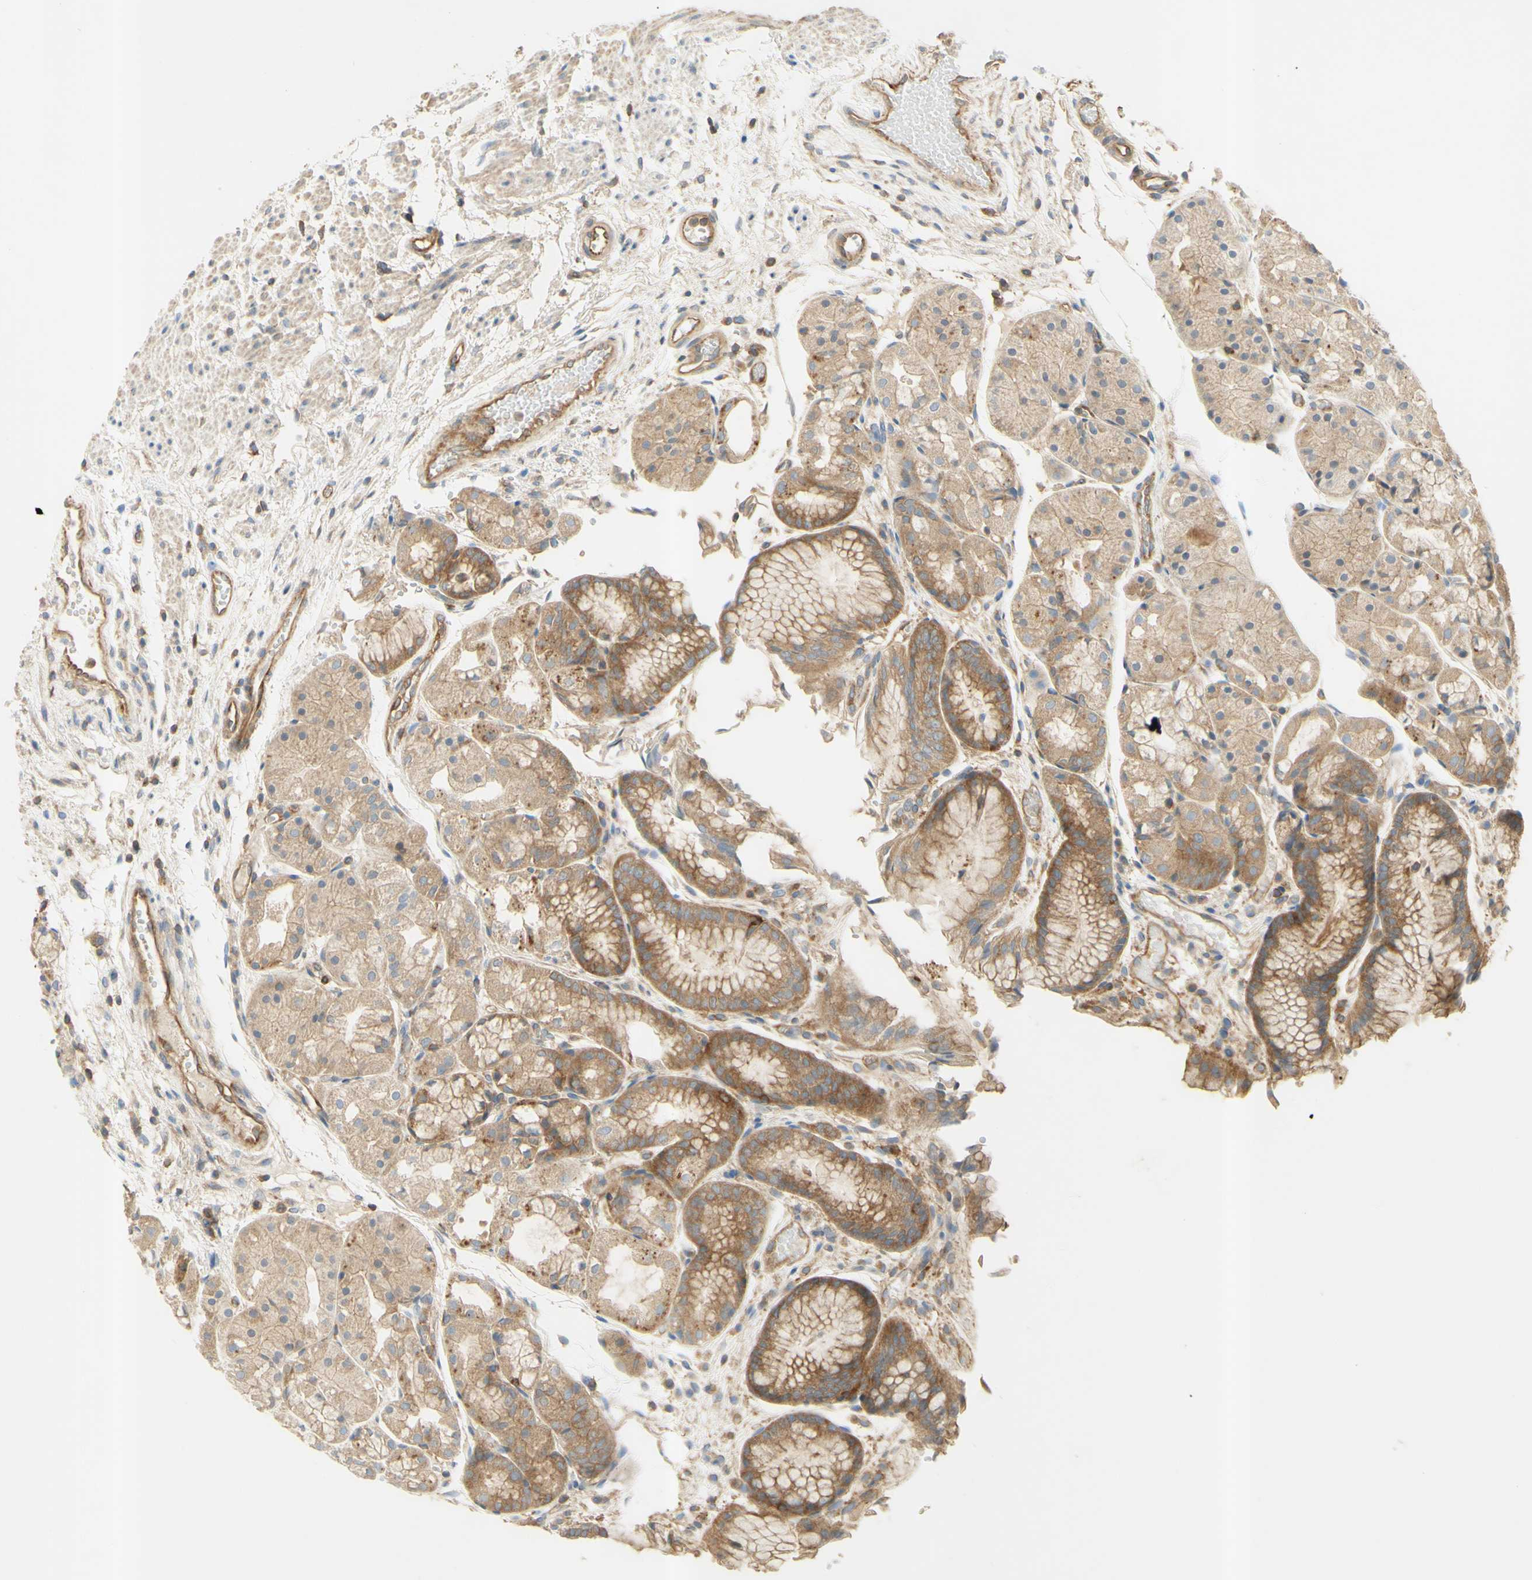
{"staining": {"intensity": "moderate", "quantity": ">75%", "location": "cytoplasmic/membranous"}, "tissue": "stomach", "cell_type": "Glandular cells", "image_type": "normal", "snomed": [{"axis": "morphology", "description": "Normal tissue, NOS"}, {"axis": "topography", "description": "Stomach, upper"}], "caption": "A brown stain highlights moderate cytoplasmic/membranous positivity of a protein in glandular cells of benign stomach. (Stains: DAB in brown, nuclei in blue, Microscopy: brightfield microscopy at high magnification).", "gene": "IKBKG", "patient": {"sex": "male", "age": 72}}